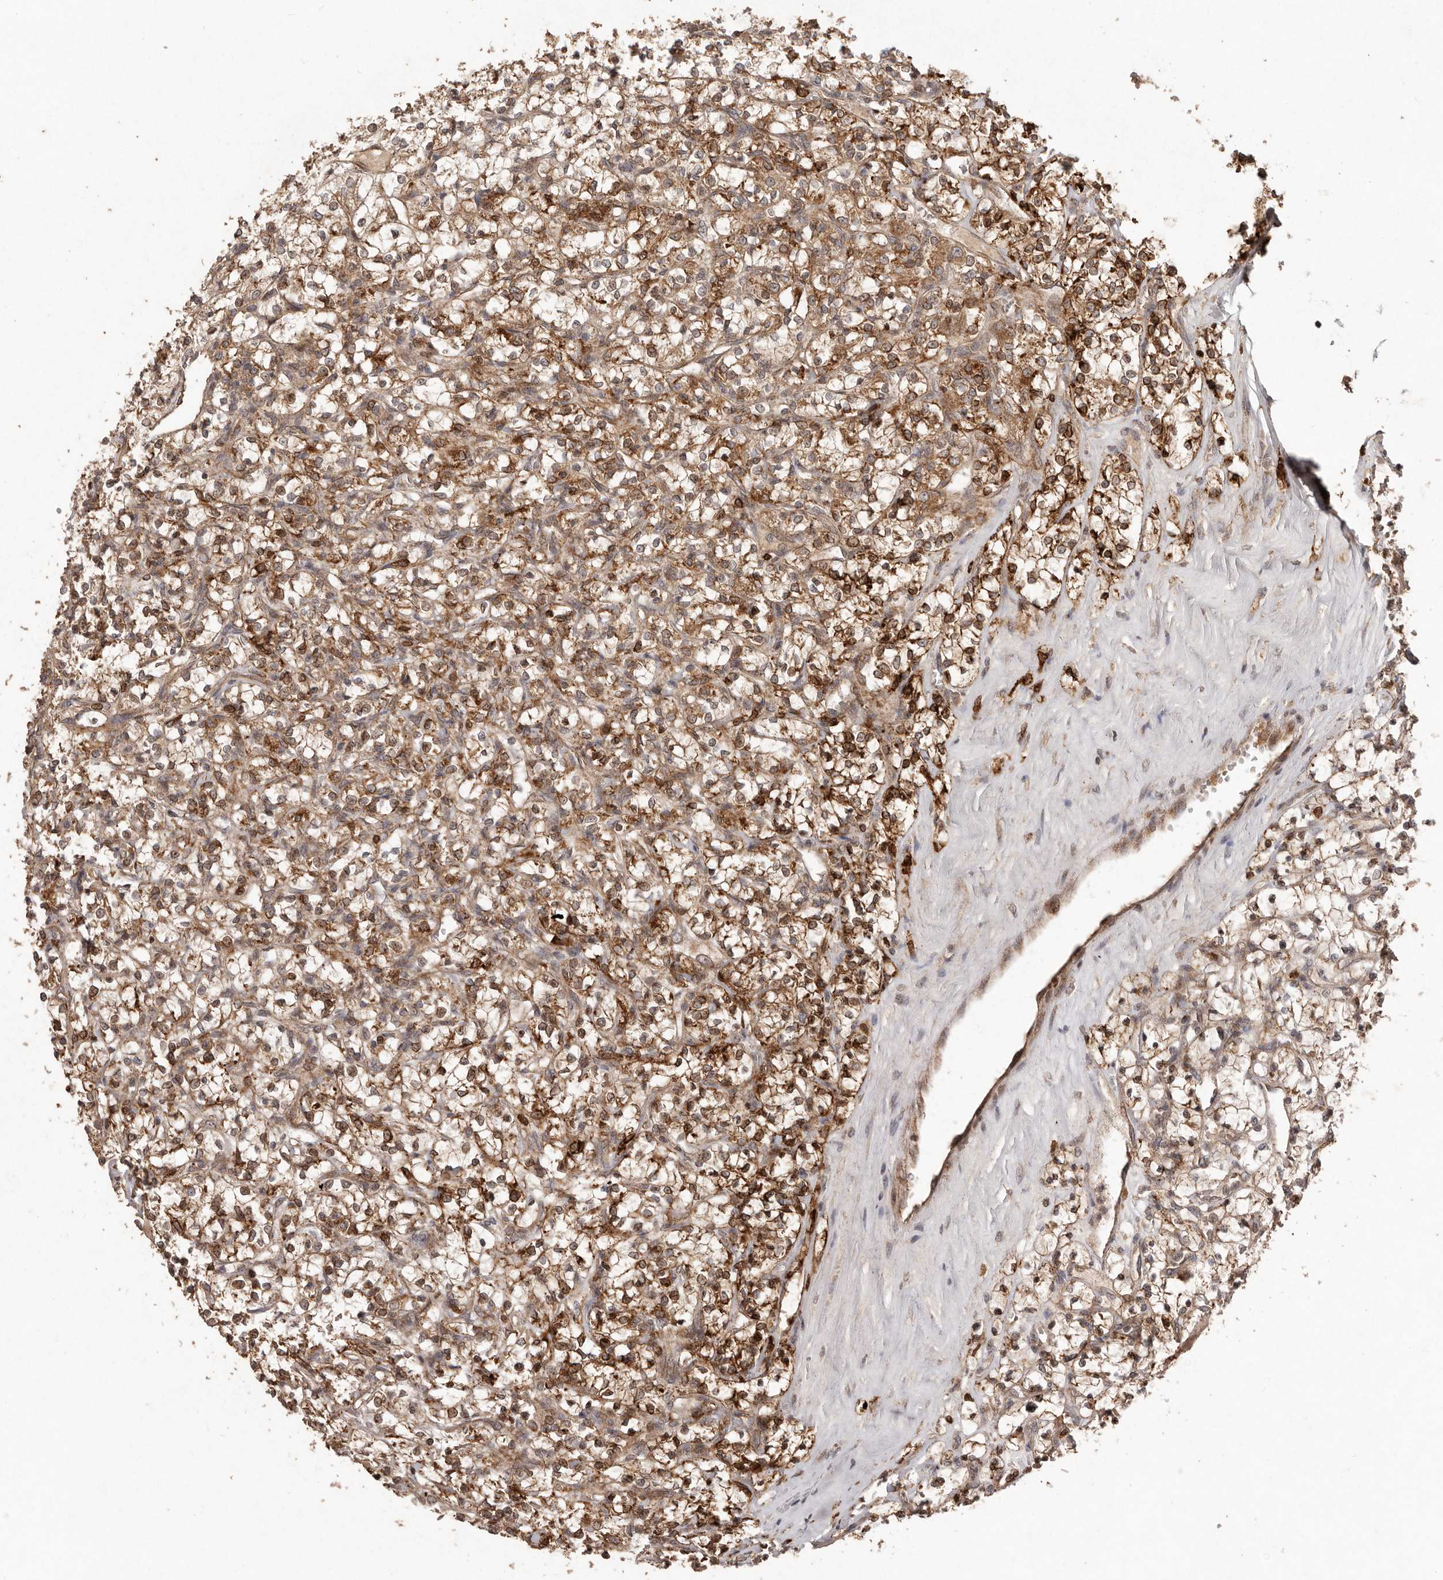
{"staining": {"intensity": "moderate", "quantity": ">75%", "location": "cytoplasmic/membranous"}, "tissue": "renal cancer", "cell_type": "Tumor cells", "image_type": "cancer", "snomed": [{"axis": "morphology", "description": "Adenocarcinoma, NOS"}, {"axis": "topography", "description": "Kidney"}], "caption": "About >75% of tumor cells in renal adenocarcinoma display moderate cytoplasmic/membranous protein positivity as visualized by brown immunohistochemical staining.", "gene": "PLOD2", "patient": {"sex": "female", "age": 69}}